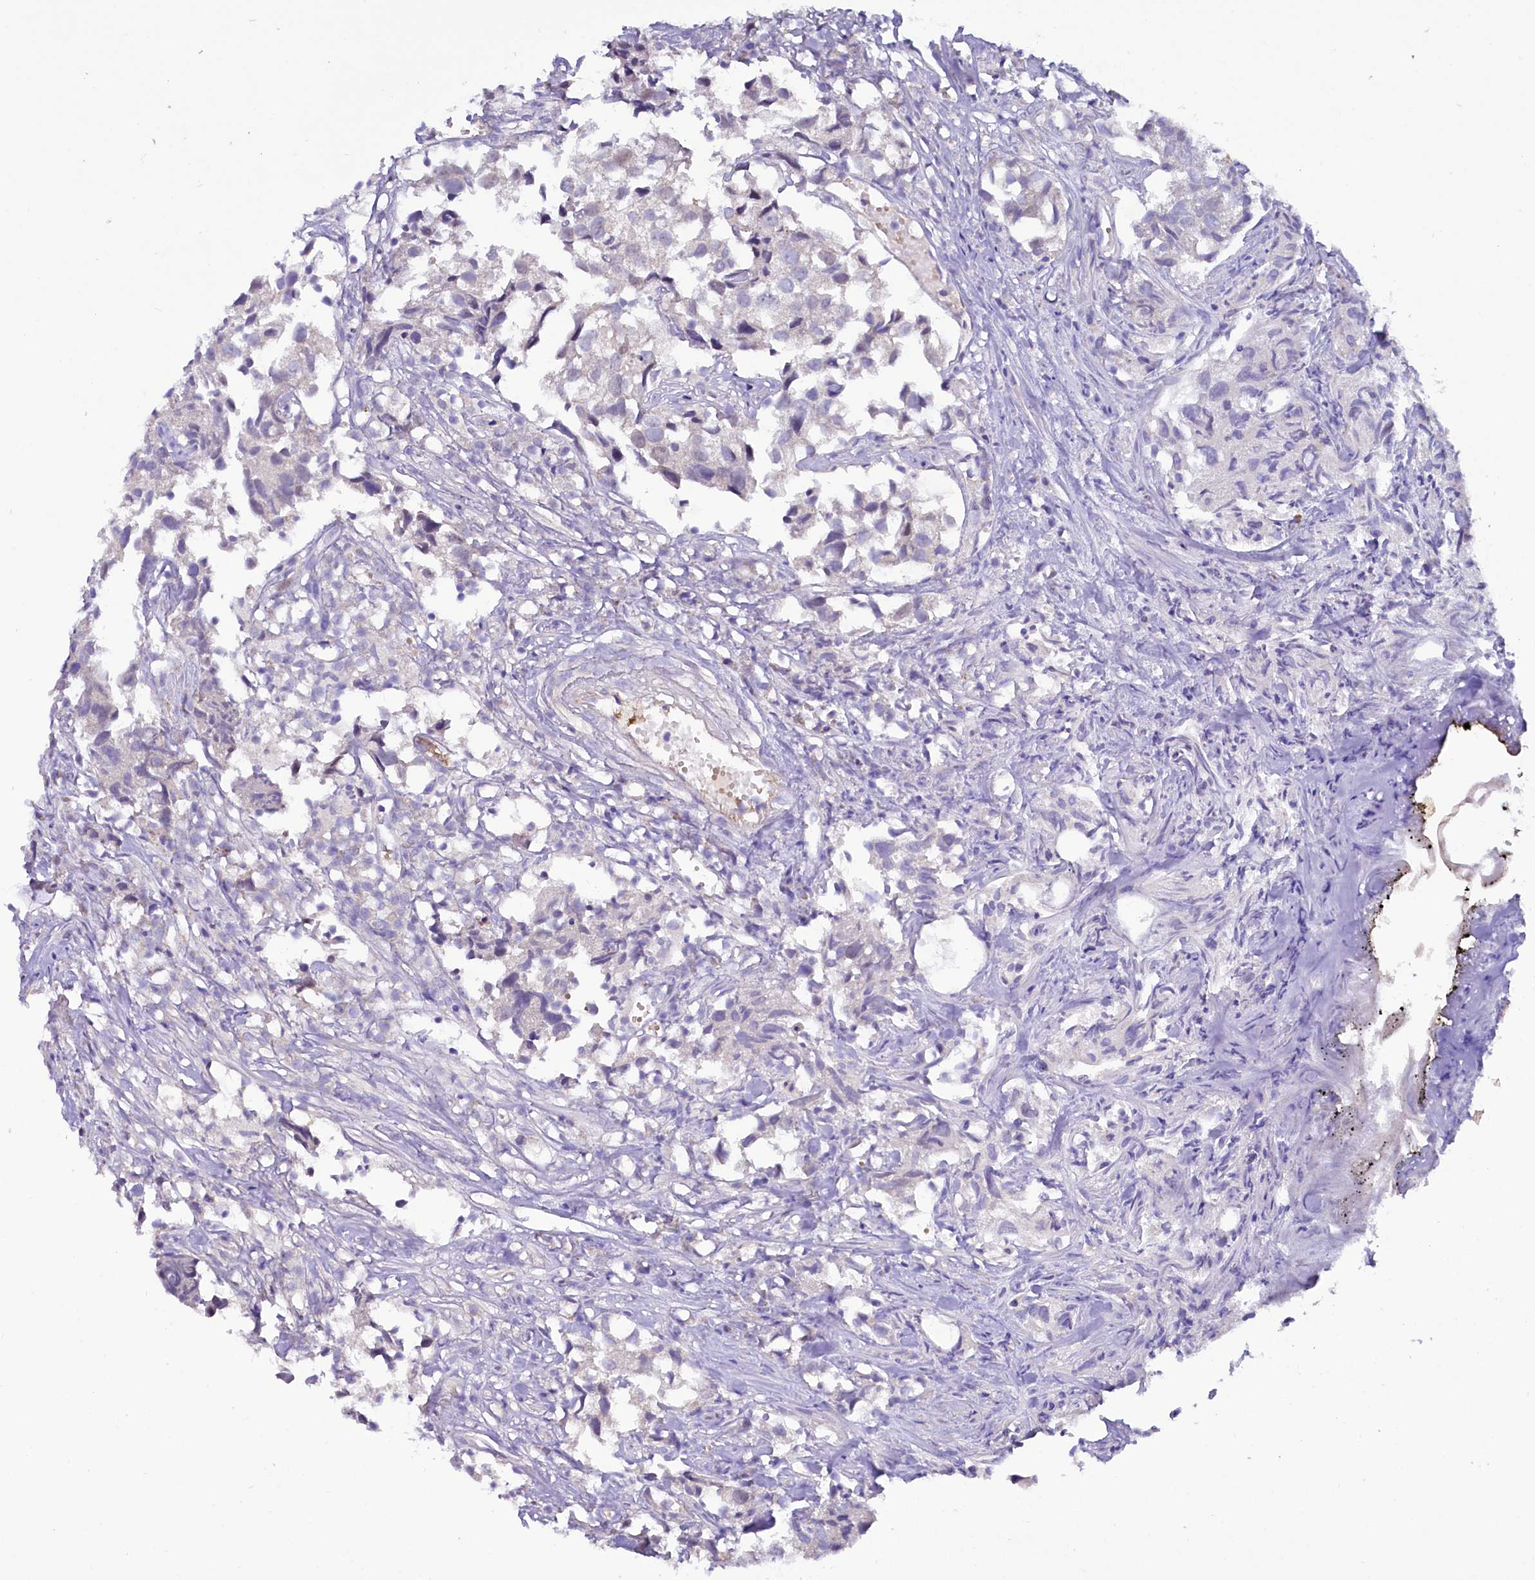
{"staining": {"intensity": "negative", "quantity": "none", "location": "none"}, "tissue": "urothelial cancer", "cell_type": "Tumor cells", "image_type": "cancer", "snomed": [{"axis": "morphology", "description": "Urothelial carcinoma, High grade"}, {"axis": "topography", "description": "Urinary bladder"}], "caption": "Immunohistochemistry (IHC) of urothelial cancer demonstrates no positivity in tumor cells.", "gene": "FAM111B", "patient": {"sex": "female", "age": 75}}